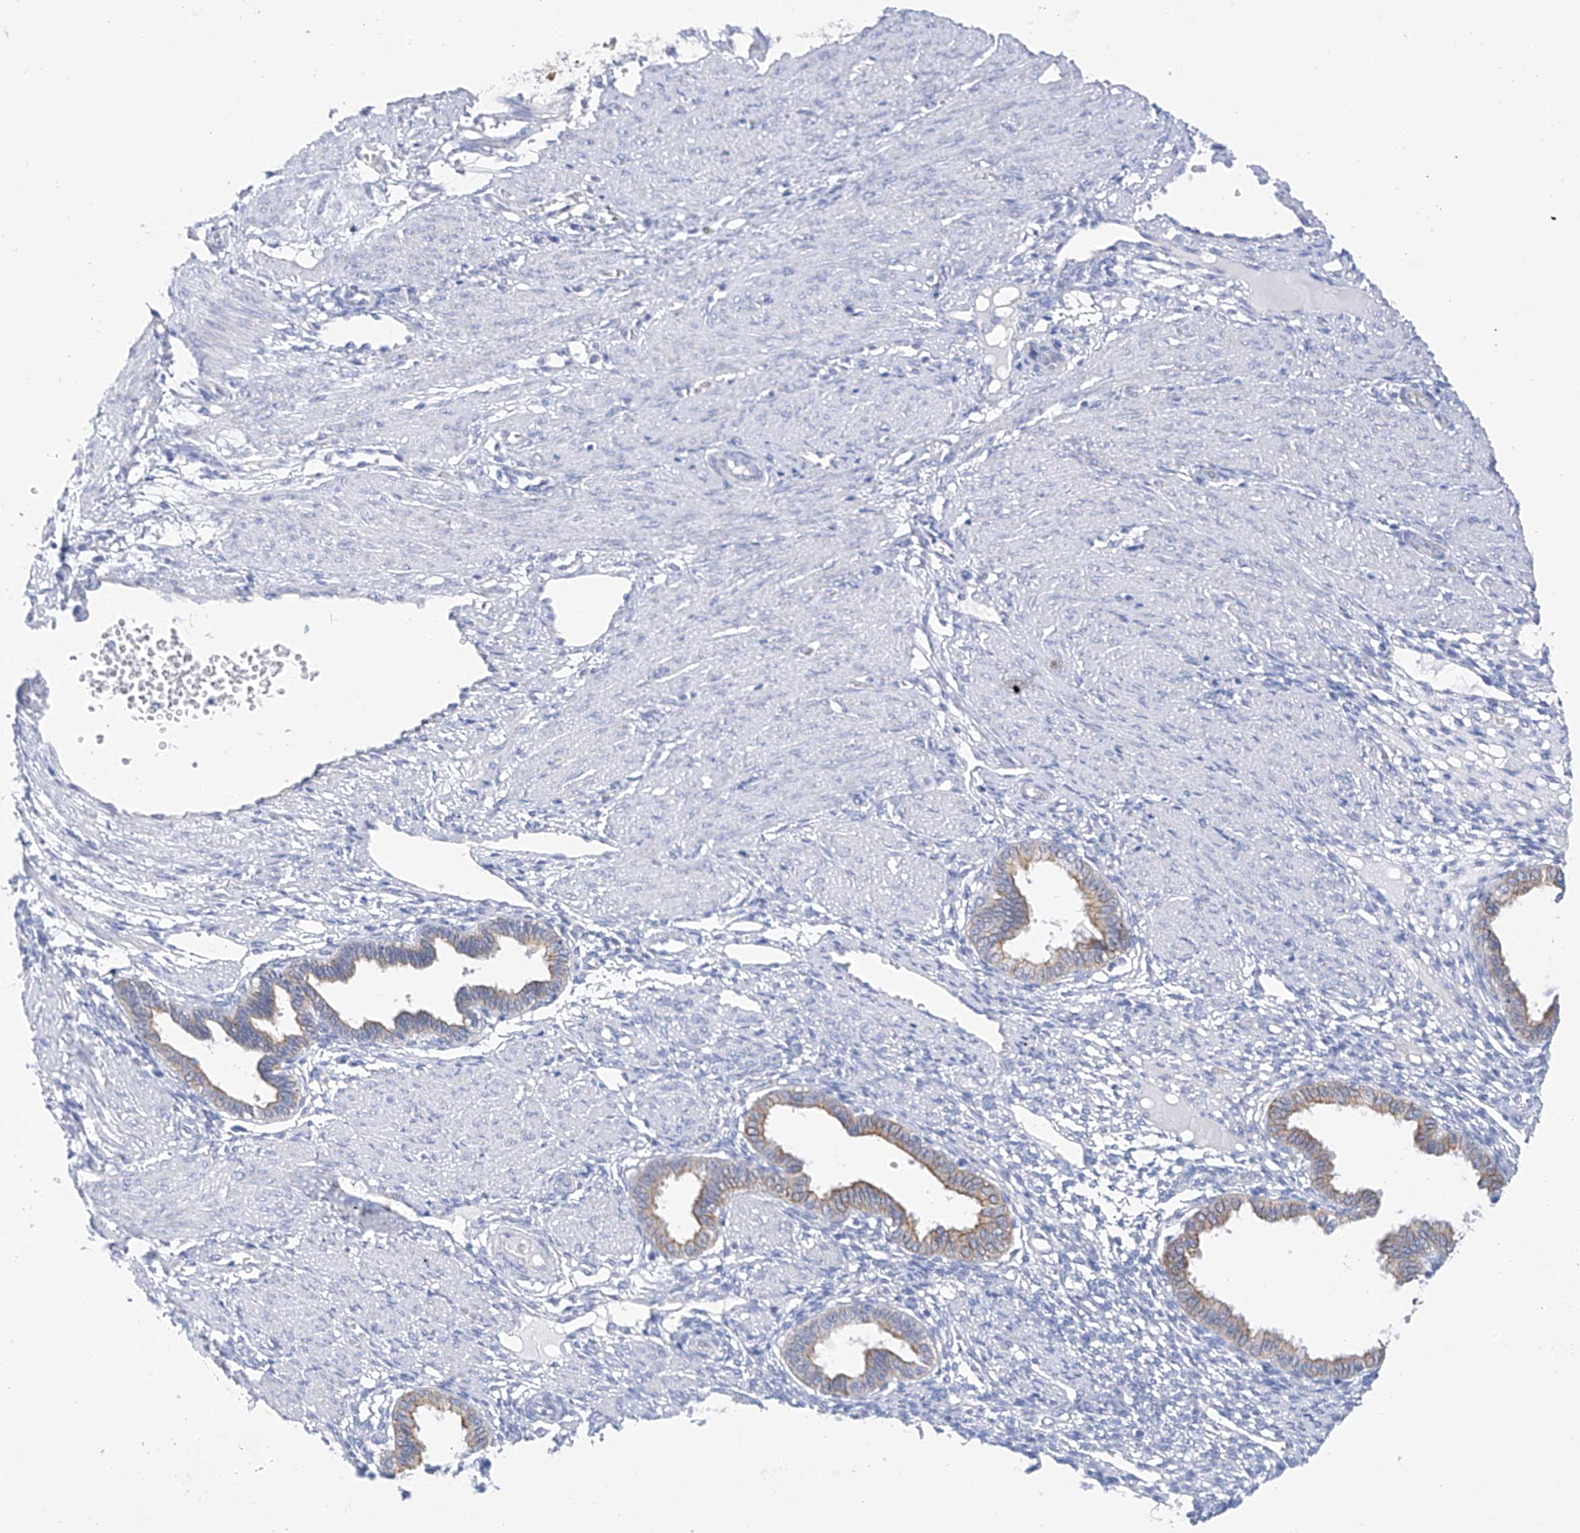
{"staining": {"intensity": "negative", "quantity": "none", "location": "none"}, "tissue": "endometrium", "cell_type": "Cells in endometrial stroma", "image_type": "normal", "snomed": [{"axis": "morphology", "description": "Normal tissue, NOS"}, {"axis": "topography", "description": "Endometrium"}], "caption": "A micrograph of human endometrium is negative for staining in cells in endometrial stroma. Nuclei are stained in blue.", "gene": "PIK3C2B", "patient": {"sex": "female", "age": 33}}